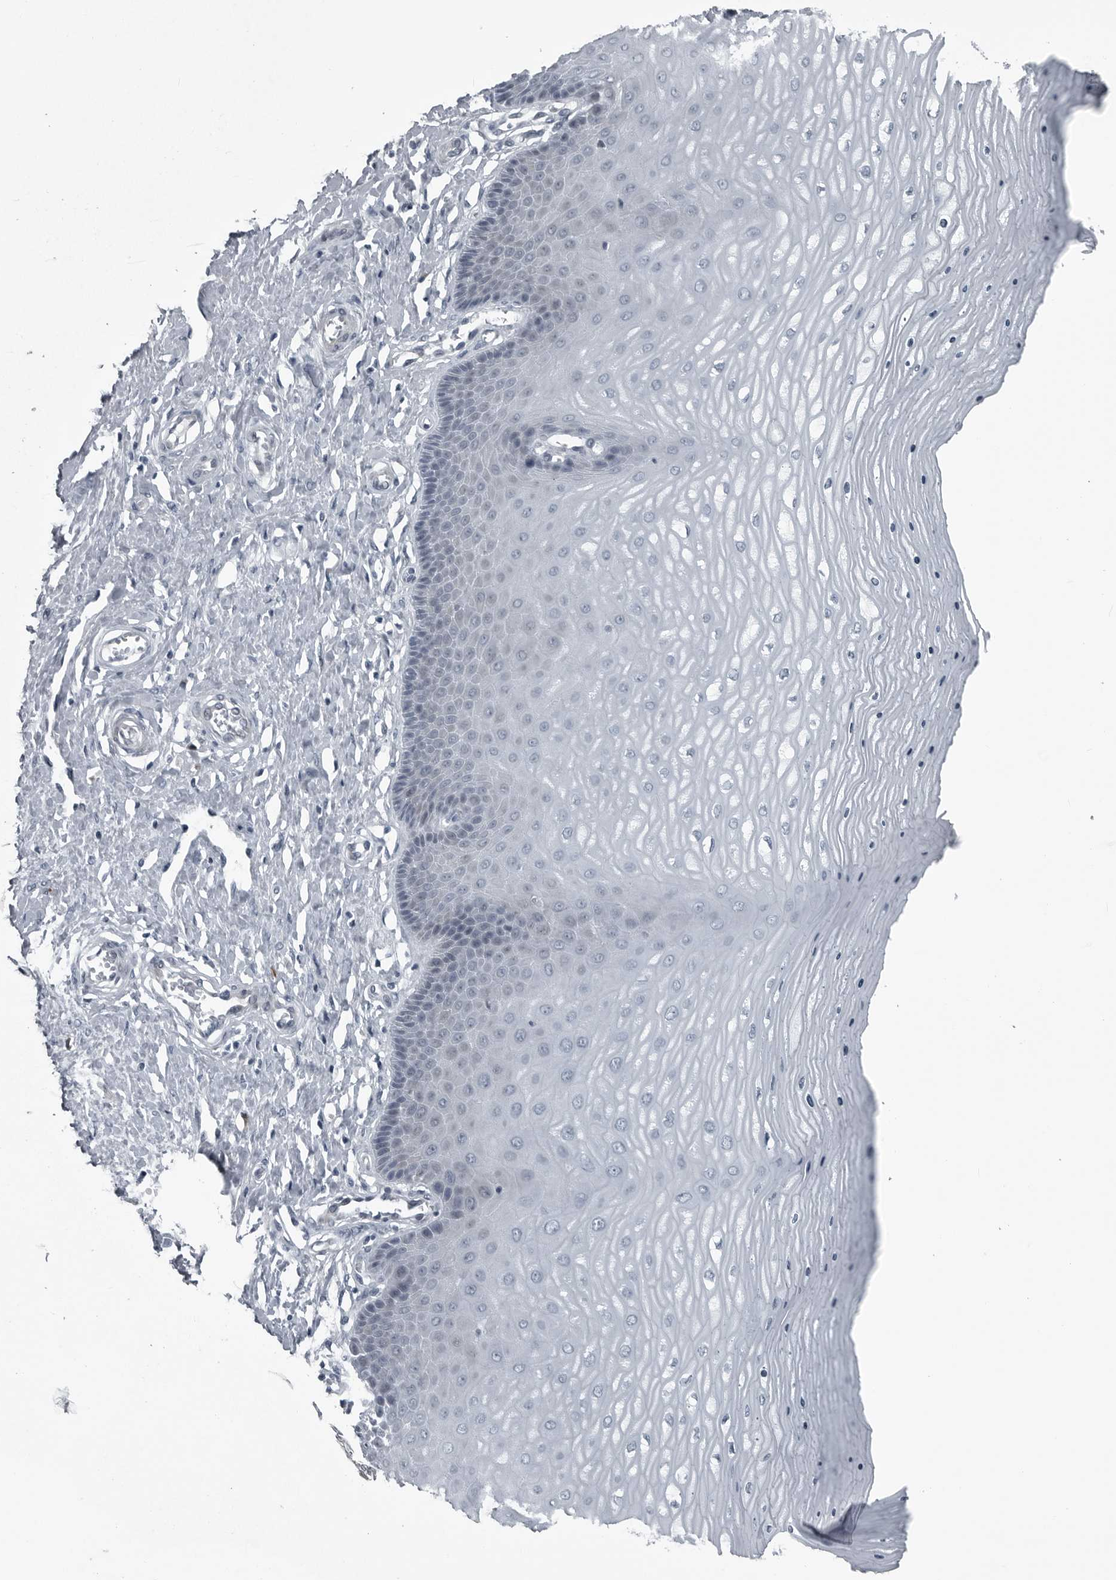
{"staining": {"intensity": "negative", "quantity": "none", "location": "none"}, "tissue": "cervix", "cell_type": "Glandular cells", "image_type": "normal", "snomed": [{"axis": "morphology", "description": "Normal tissue, NOS"}, {"axis": "topography", "description": "Cervix"}], "caption": "Protein analysis of benign cervix demonstrates no significant staining in glandular cells.", "gene": "DNAAF11", "patient": {"sex": "female", "age": 55}}